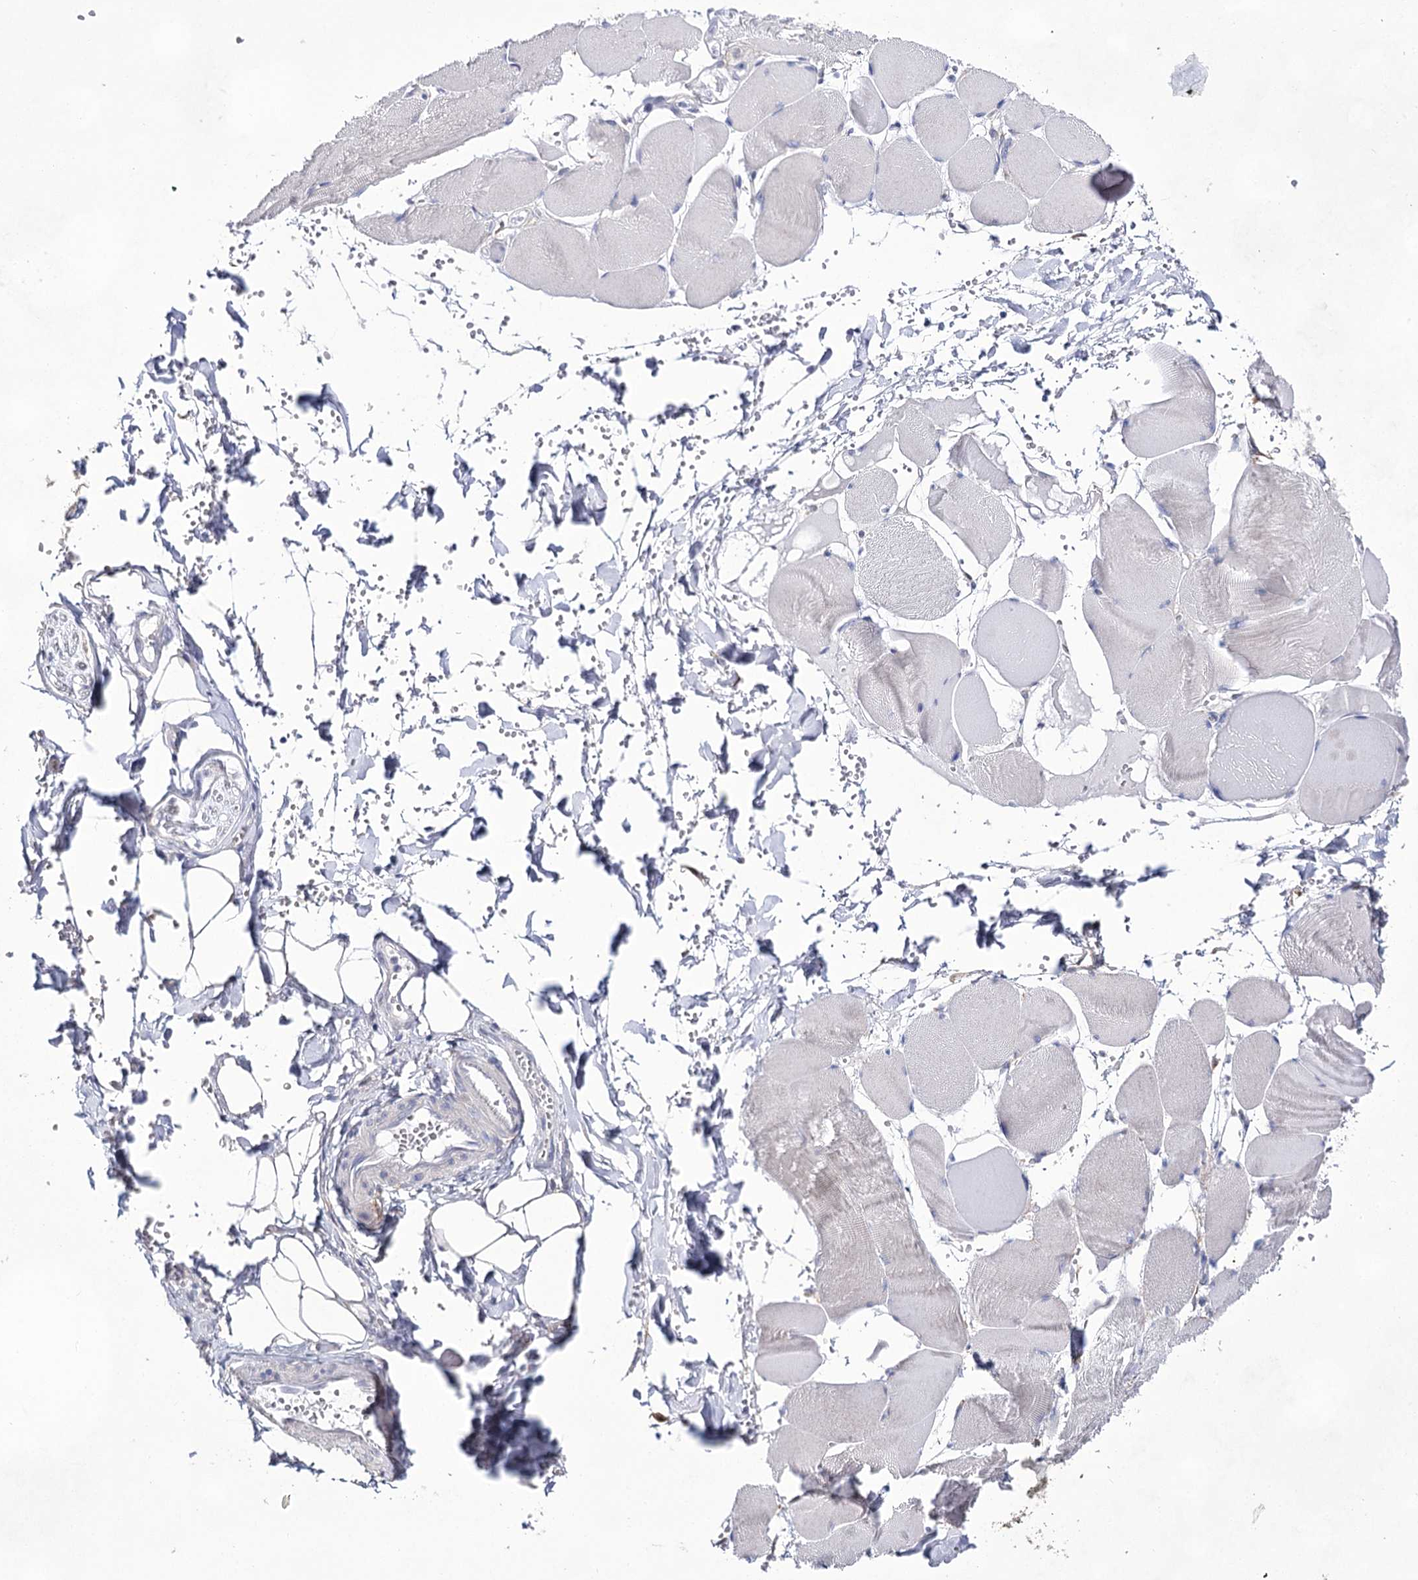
{"staining": {"intensity": "negative", "quantity": "none", "location": "none"}, "tissue": "adipose tissue", "cell_type": "Adipocytes", "image_type": "normal", "snomed": [{"axis": "morphology", "description": "Normal tissue, NOS"}, {"axis": "topography", "description": "Skeletal muscle"}, {"axis": "topography", "description": "Peripheral nerve tissue"}], "caption": "Immunohistochemistry (IHC) micrograph of unremarkable adipose tissue: human adipose tissue stained with DAB reveals no significant protein positivity in adipocytes.", "gene": "UGDH", "patient": {"sex": "female", "age": 55}}